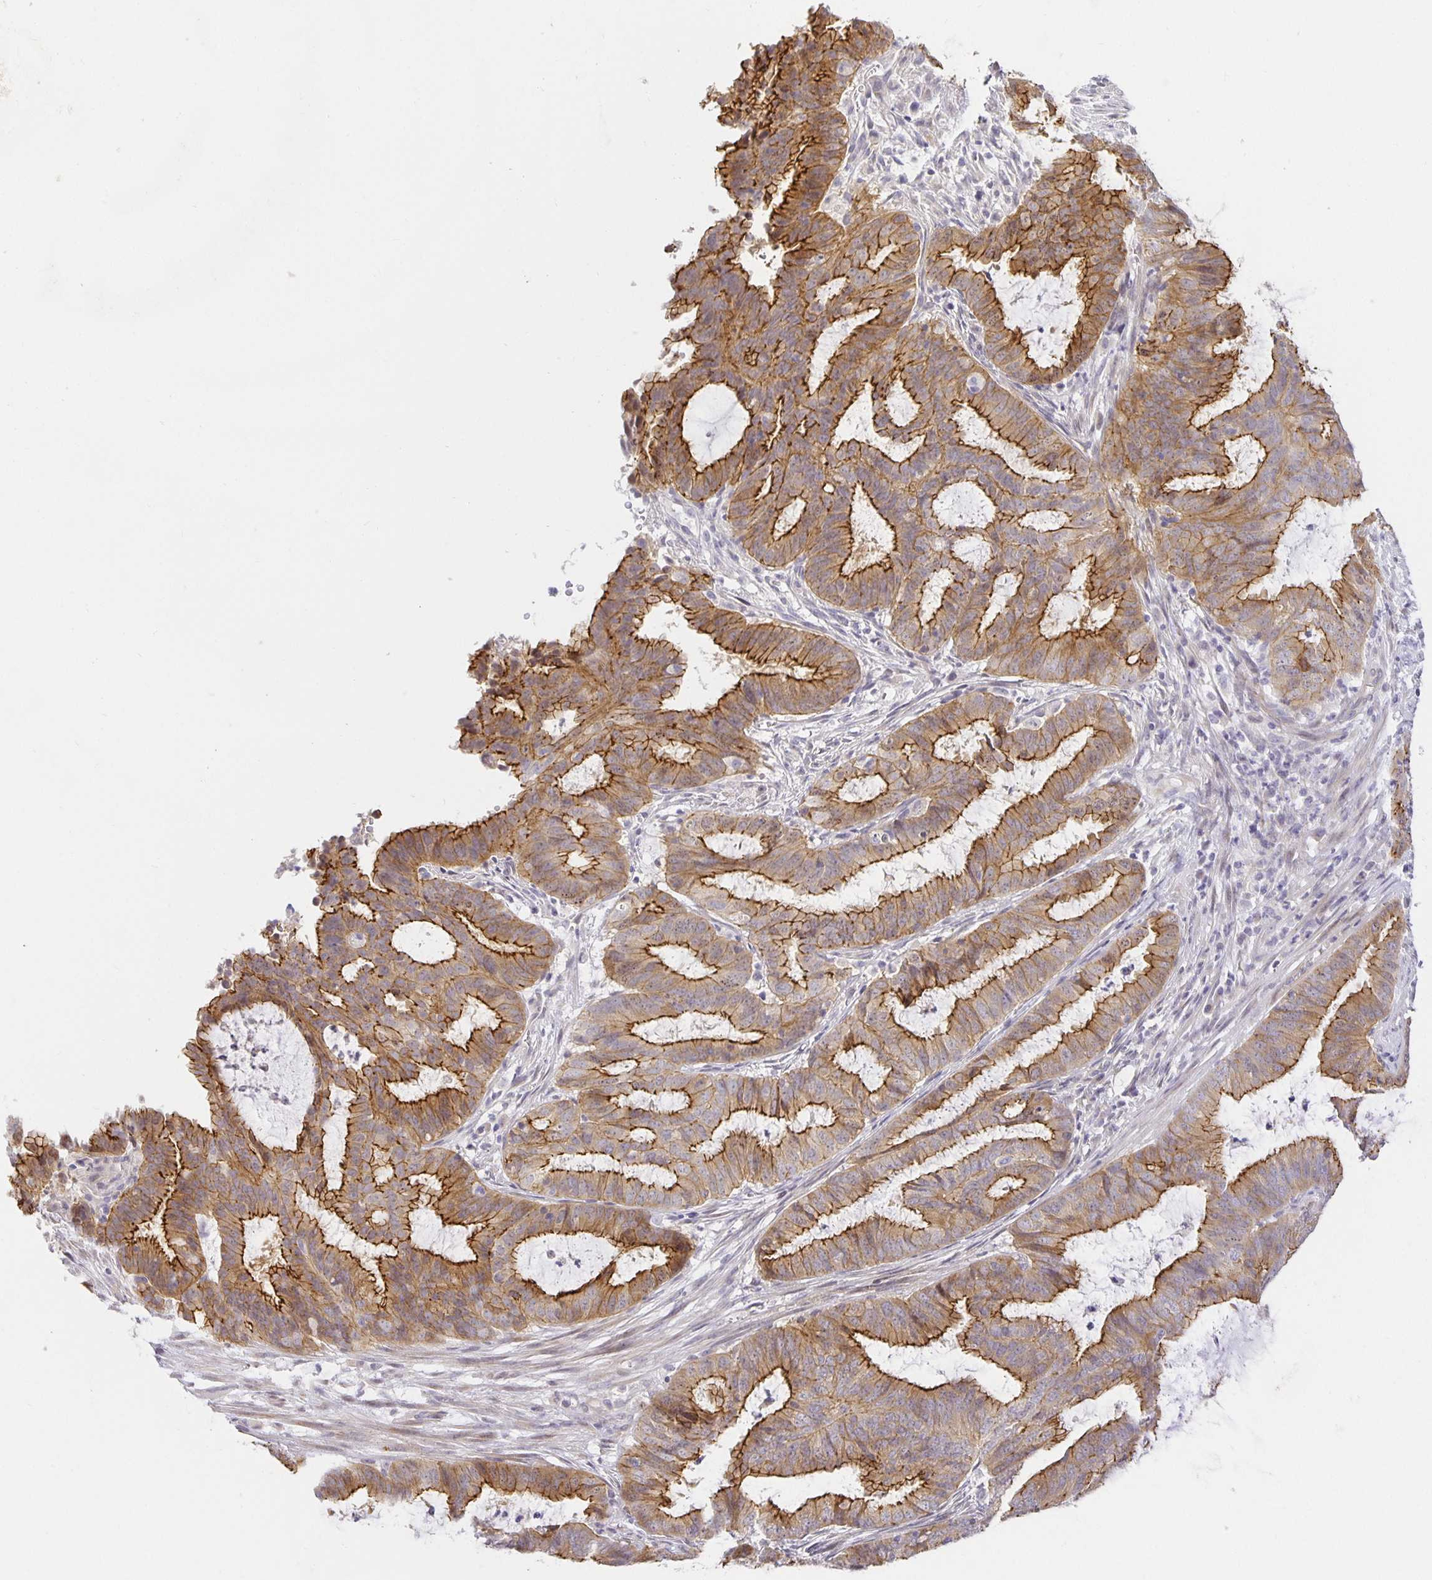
{"staining": {"intensity": "moderate", "quantity": ">75%", "location": "cytoplasmic/membranous"}, "tissue": "endometrial cancer", "cell_type": "Tumor cells", "image_type": "cancer", "snomed": [{"axis": "morphology", "description": "Adenocarcinoma, NOS"}, {"axis": "topography", "description": "Endometrium"}], "caption": "Tumor cells display medium levels of moderate cytoplasmic/membranous staining in approximately >75% of cells in adenocarcinoma (endometrial).", "gene": "TJP3", "patient": {"sex": "female", "age": 51}}